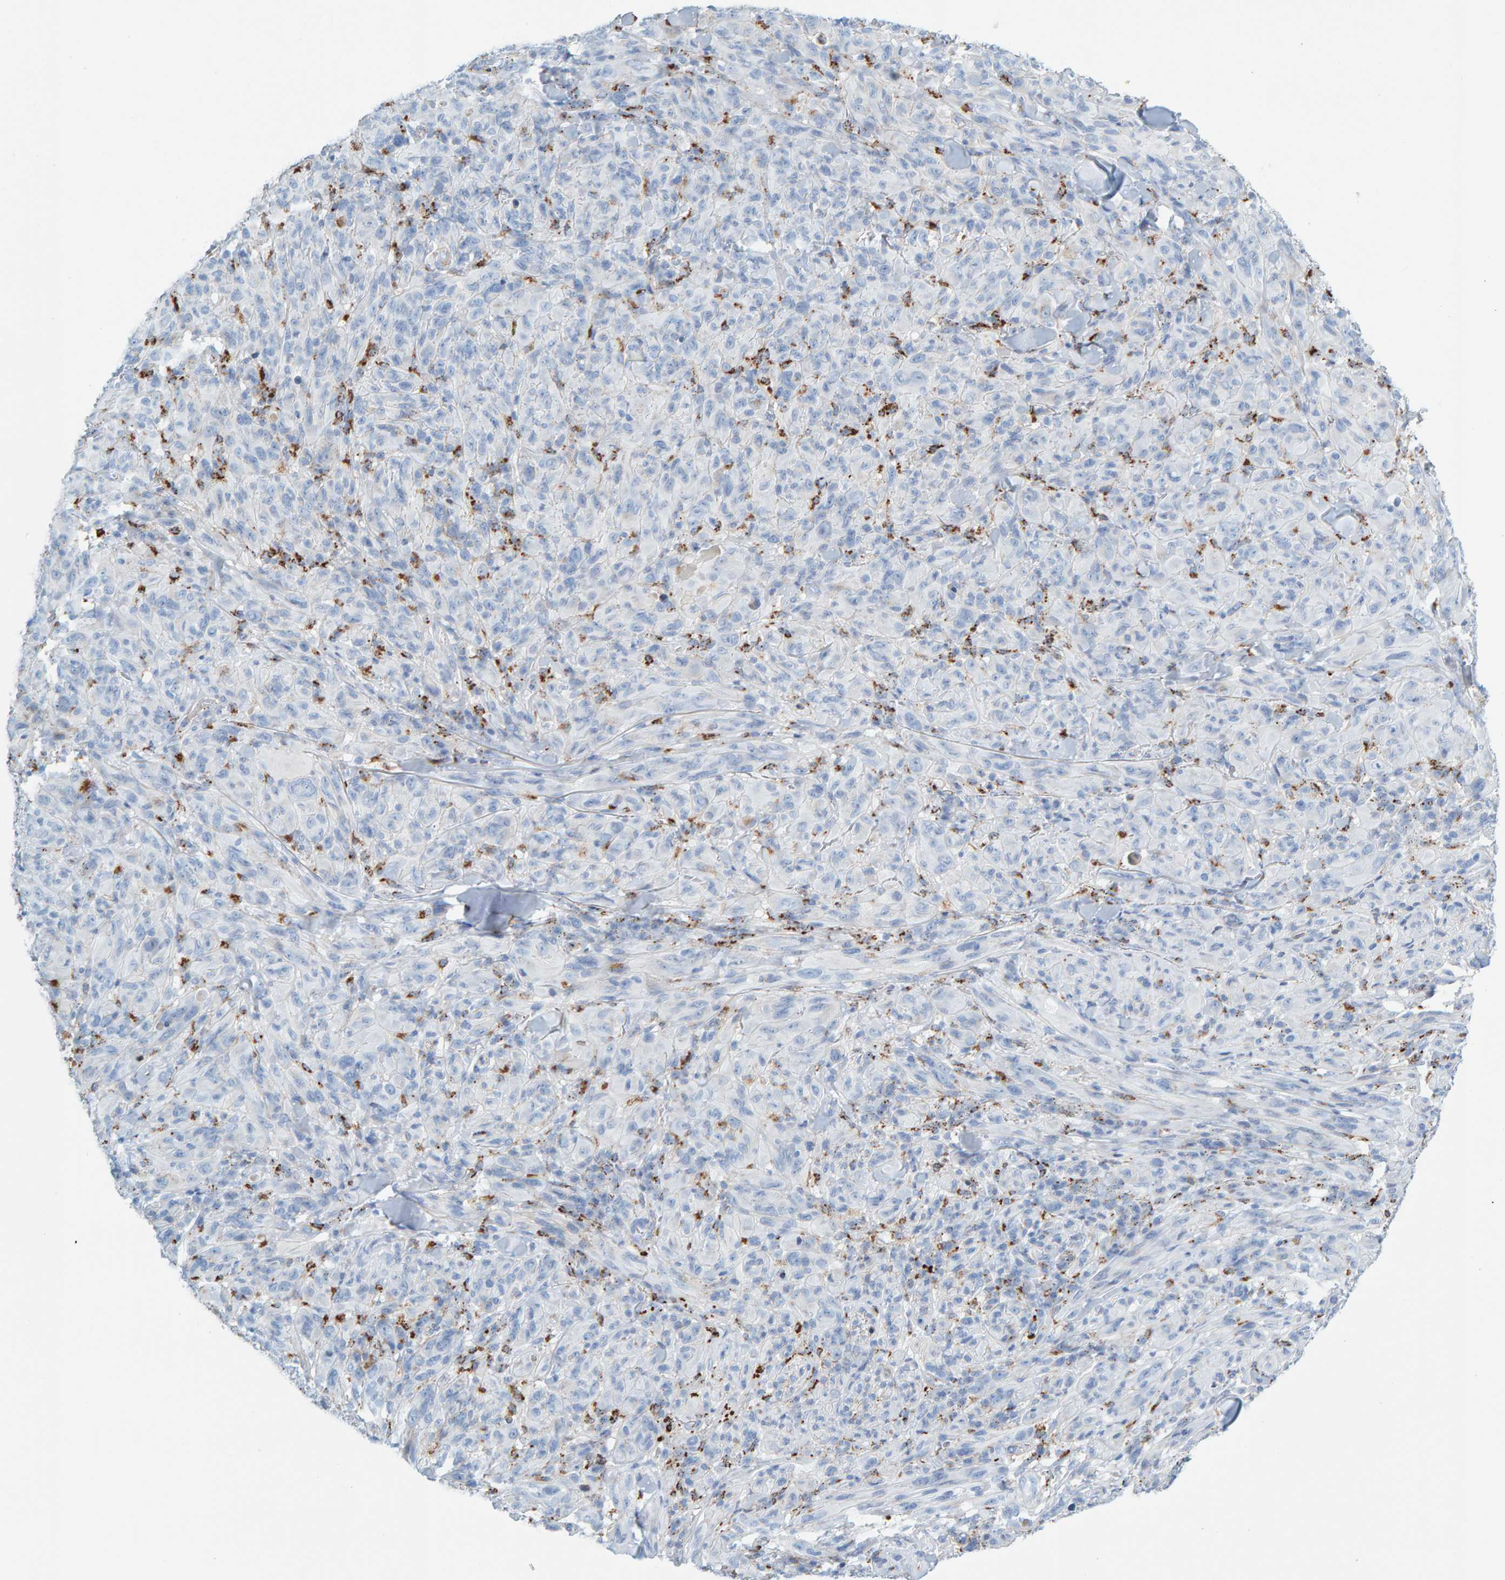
{"staining": {"intensity": "negative", "quantity": "none", "location": "none"}, "tissue": "melanoma", "cell_type": "Tumor cells", "image_type": "cancer", "snomed": [{"axis": "morphology", "description": "Malignant melanoma, NOS"}, {"axis": "topography", "description": "Skin of head"}], "caption": "The IHC photomicrograph has no significant staining in tumor cells of melanoma tissue.", "gene": "BIN3", "patient": {"sex": "male", "age": 96}}